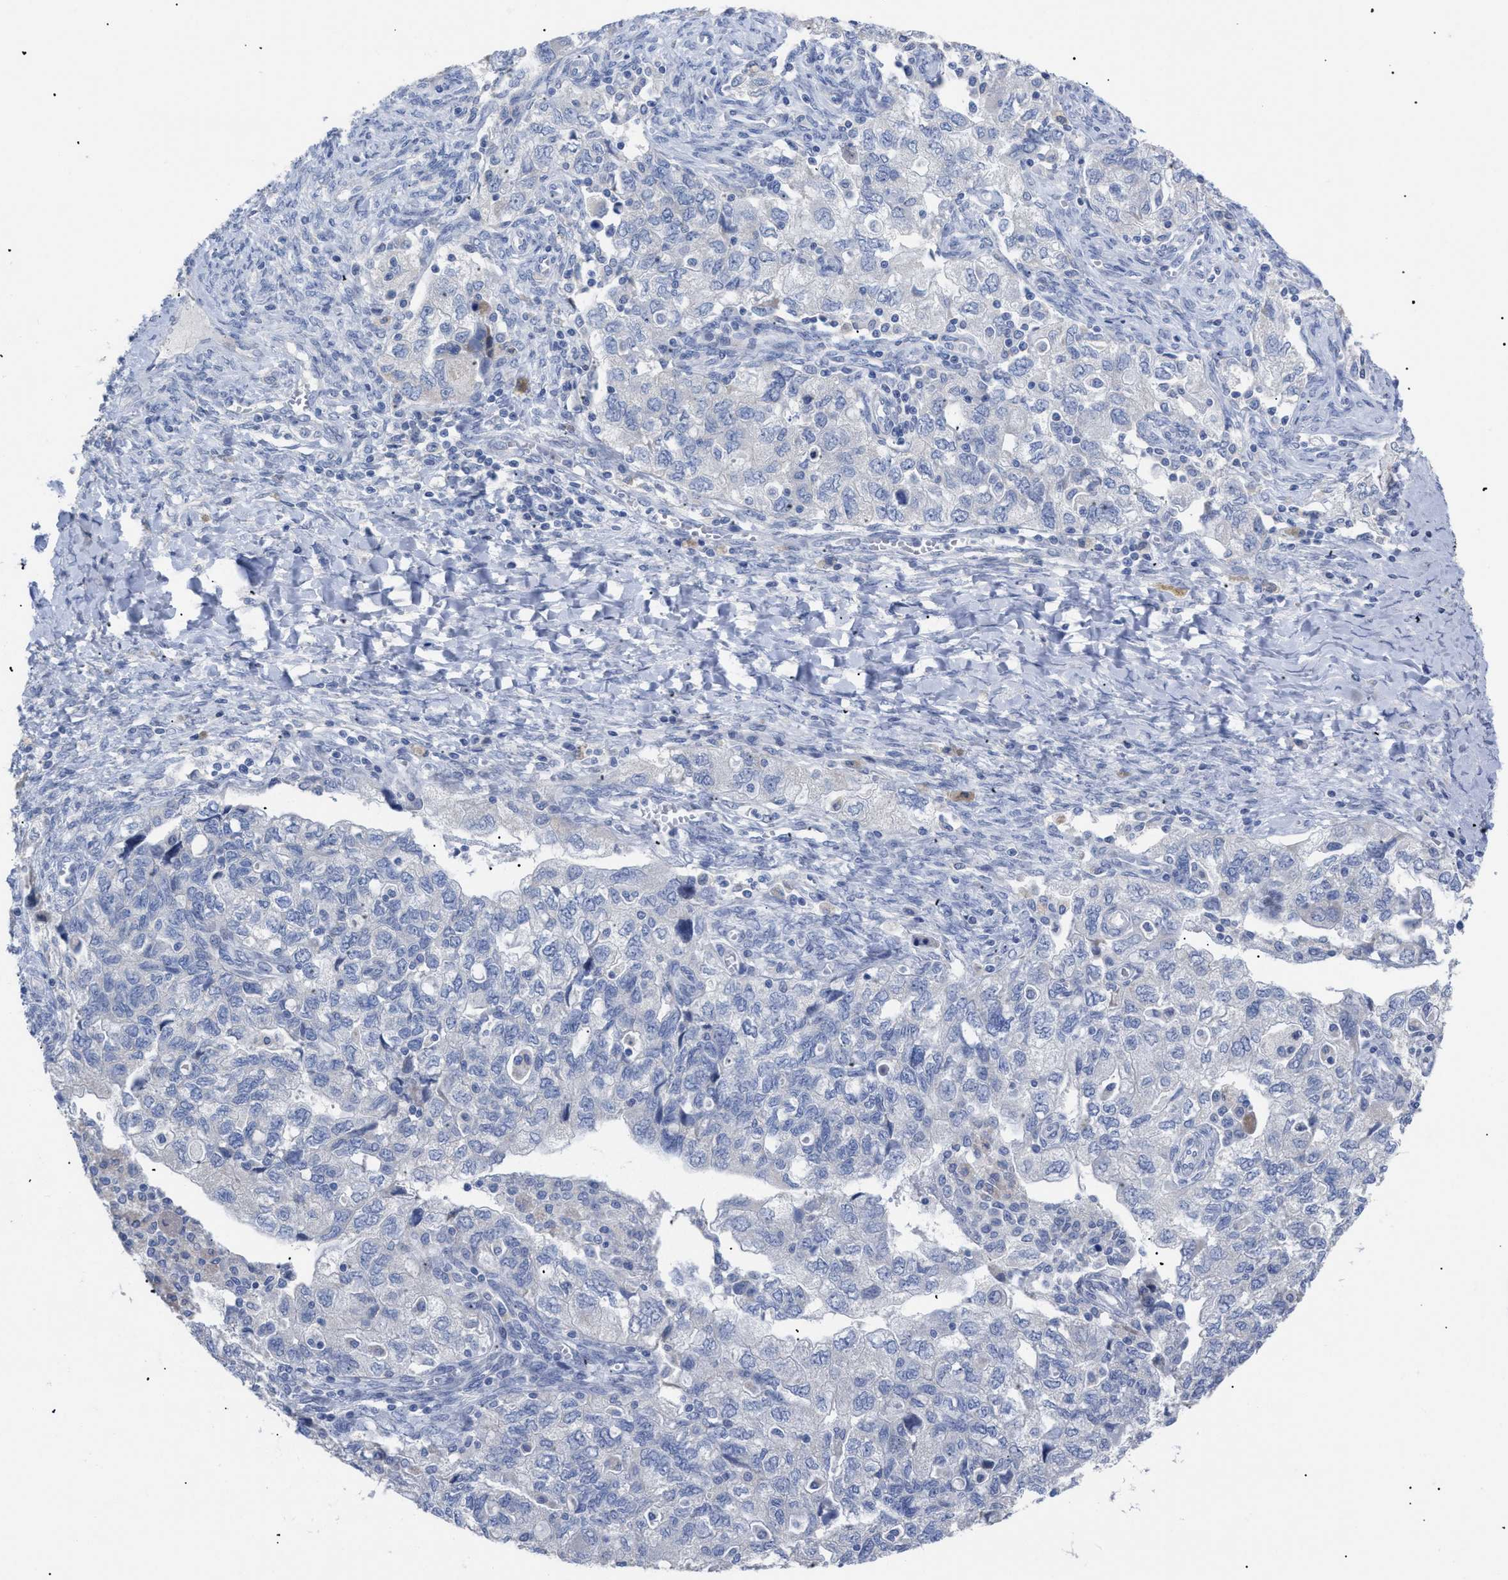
{"staining": {"intensity": "weak", "quantity": "<25%", "location": "cytoplasmic/membranous"}, "tissue": "ovarian cancer", "cell_type": "Tumor cells", "image_type": "cancer", "snomed": [{"axis": "morphology", "description": "Carcinoma, NOS"}, {"axis": "morphology", "description": "Cystadenocarcinoma, serous, NOS"}, {"axis": "topography", "description": "Ovary"}], "caption": "This is a photomicrograph of IHC staining of serous cystadenocarcinoma (ovarian), which shows no expression in tumor cells.", "gene": "CAV3", "patient": {"sex": "female", "age": 69}}